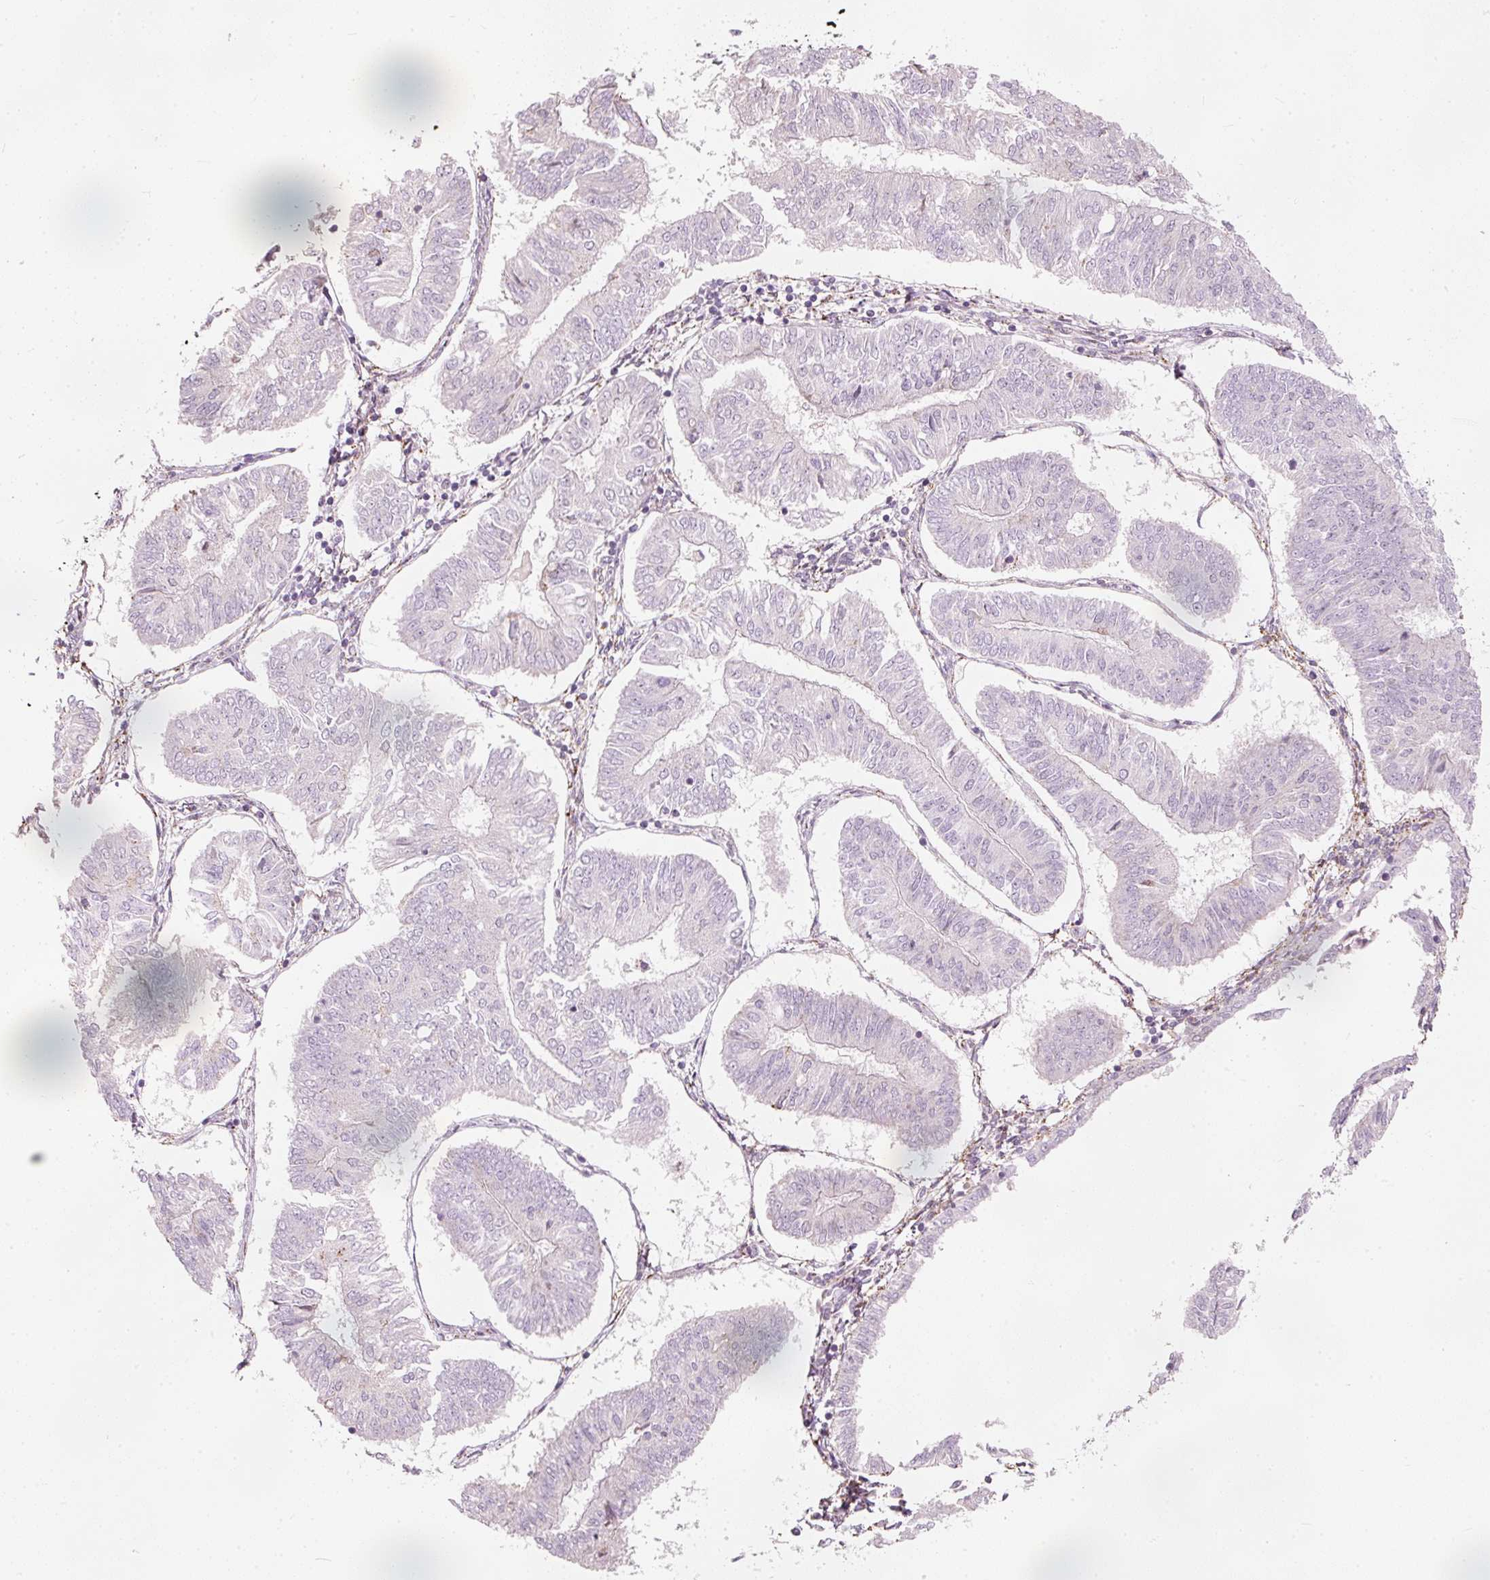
{"staining": {"intensity": "negative", "quantity": "none", "location": "none"}, "tissue": "endometrial cancer", "cell_type": "Tumor cells", "image_type": "cancer", "snomed": [{"axis": "morphology", "description": "Adenocarcinoma, NOS"}, {"axis": "topography", "description": "Endometrium"}], "caption": "DAB (3,3'-diaminobenzidine) immunohistochemical staining of endometrial cancer reveals no significant positivity in tumor cells.", "gene": "RNF39", "patient": {"sex": "female", "age": 58}}